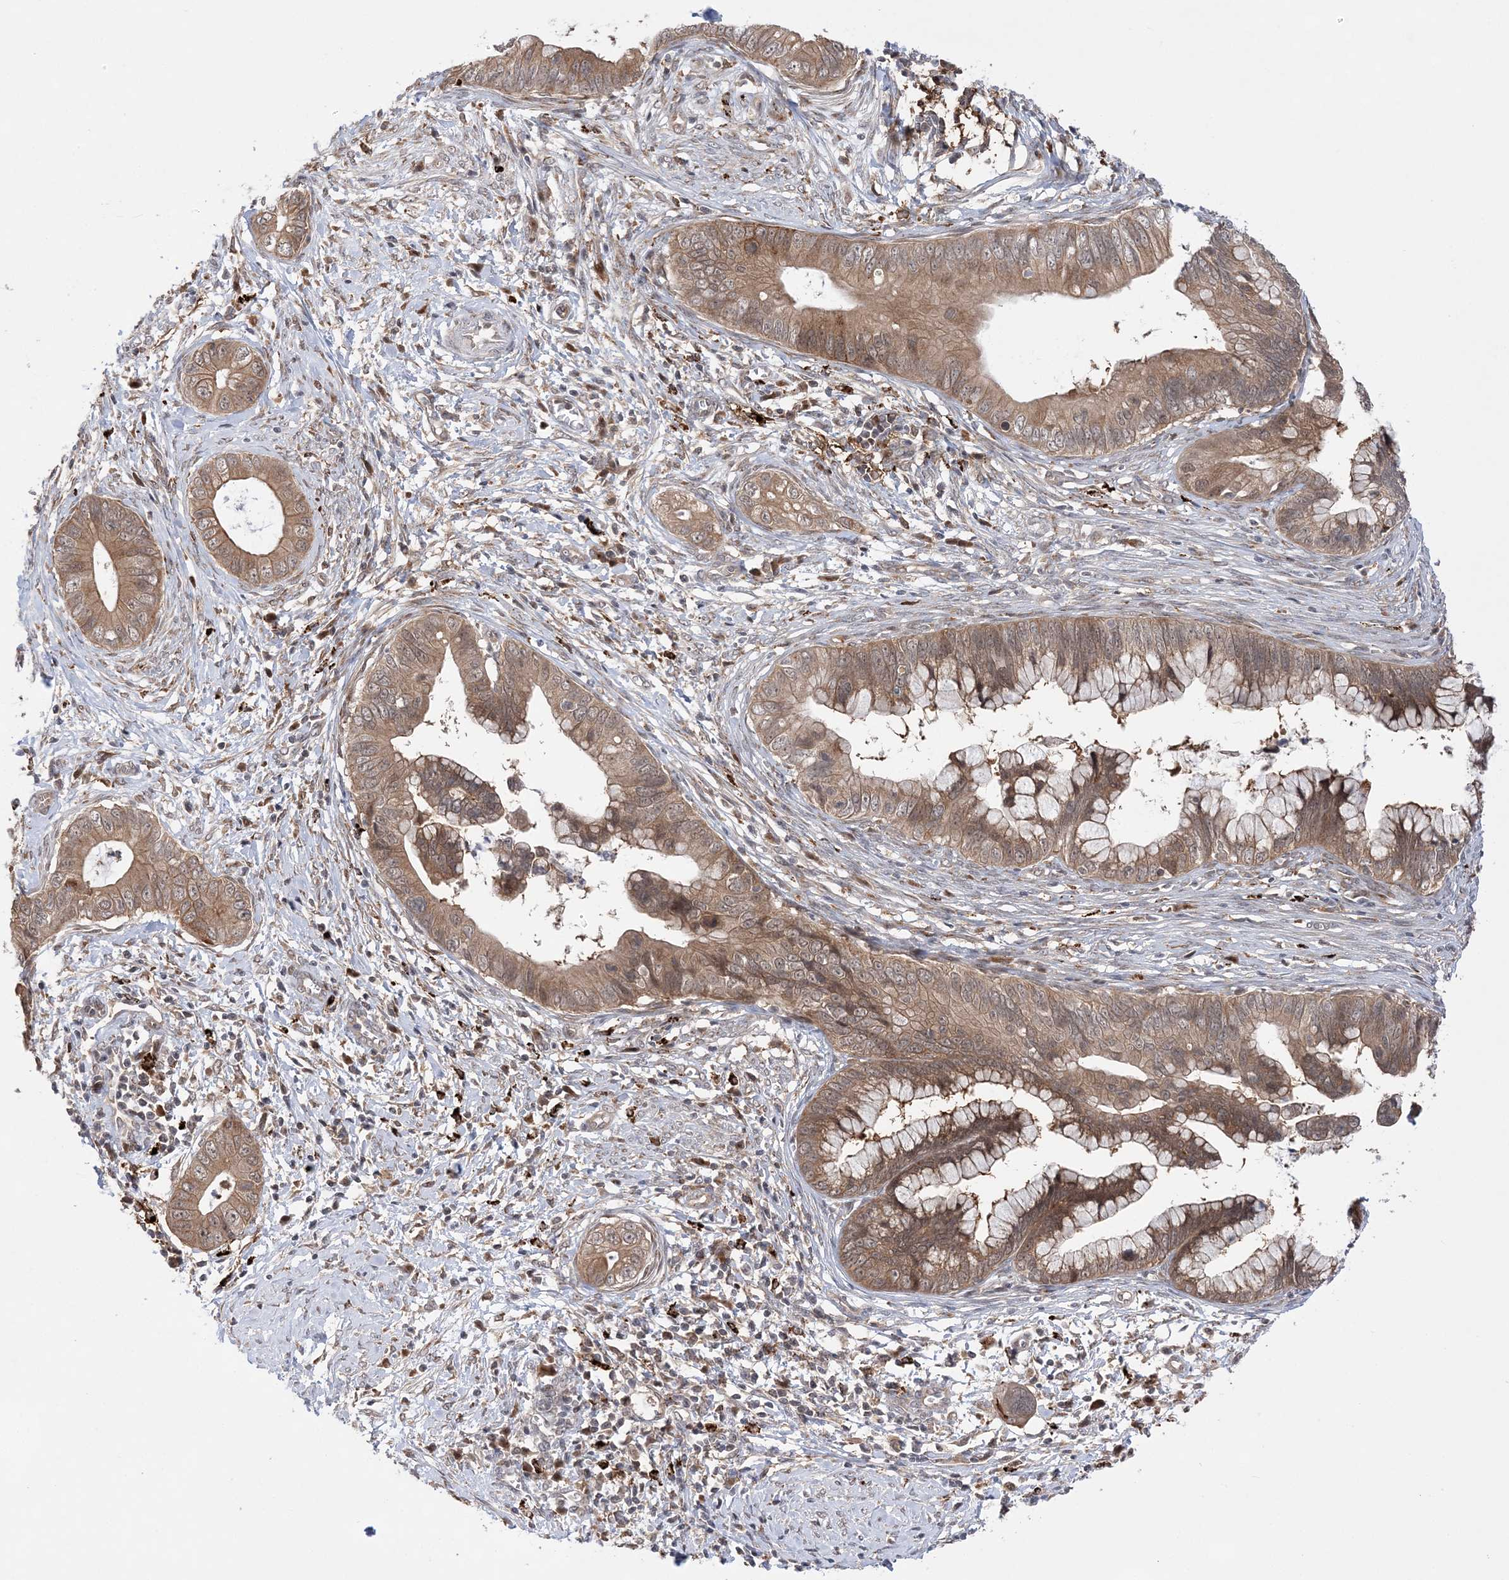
{"staining": {"intensity": "moderate", "quantity": ">75%", "location": "cytoplasmic/membranous"}, "tissue": "cervical cancer", "cell_type": "Tumor cells", "image_type": "cancer", "snomed": [{"axis": "morphology", "description": "Adenocarcinoma, NOS"}, {"axis": "topography", "description": "Cervix"}], "caption": "The immunohistochemical stain labels moderate cytoplasmic/membranous staining in tumor cells of cervical cancer tissue. The staining is performed using DAB (3,3'-diaminobenzidine) brown chromogen to label protein expression. The nuclei are counter-stained blue using hematoxylin.", "gene": "ANAPC15", "patient": {"sex": "female", "age": 44}}